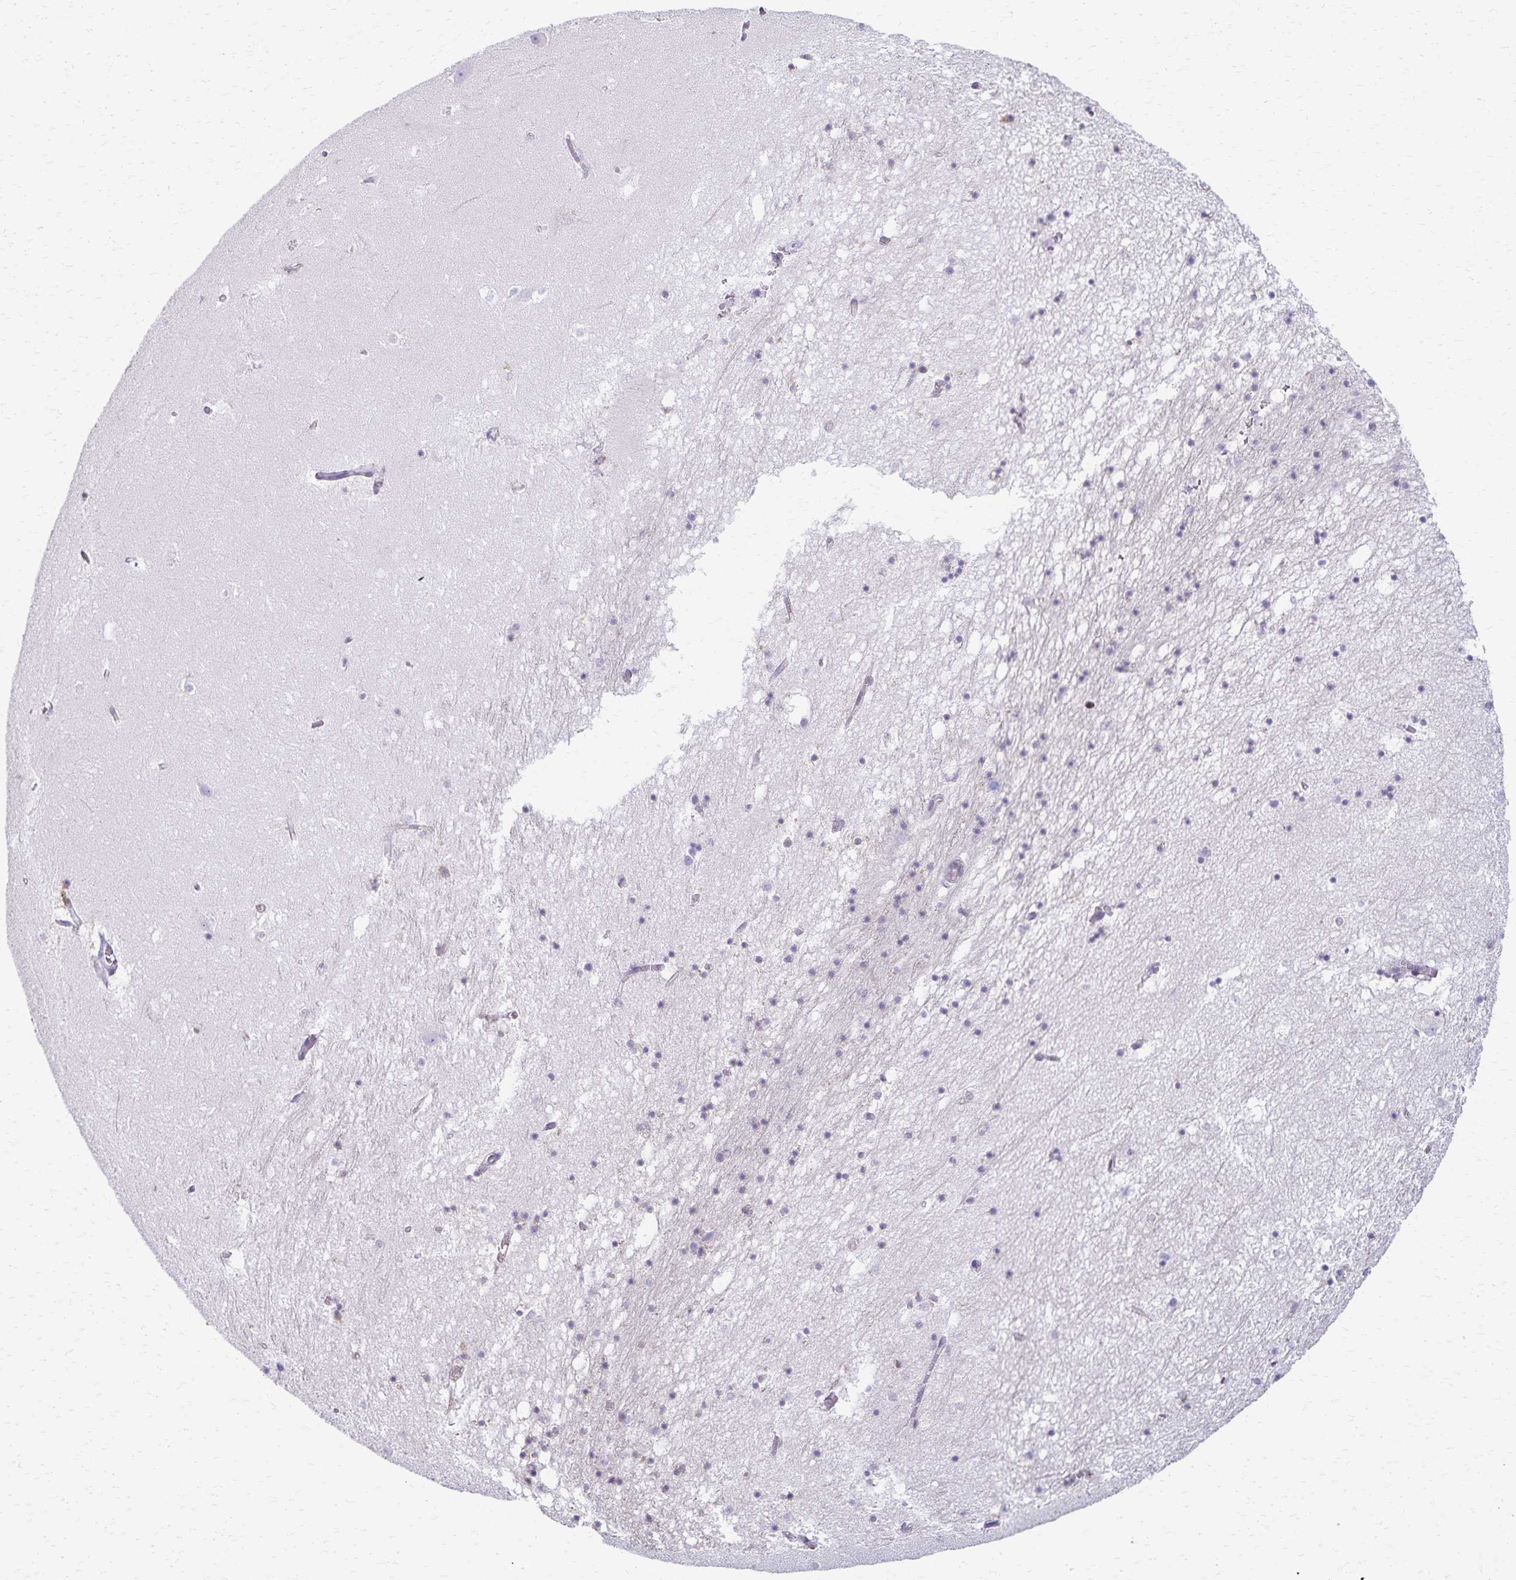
{"staining": {"intensity": "negative", "quantity": "none", "location": "none"}, "tissue": "hippocampus", "cell_type": "Glial cells", "image_type": "normal", "snomed": [{"axis": "morphology", "description": "Normal tissue, NOS"}, {"axis": "topography", "description": "Hippocampus"}], "caption": "Immunohistochemical staining of unremarkable human hippocampus exhibits no significant staining in glial cells.", "gene": "KISS1", "patient": {"sex": "male", "age": 58}}